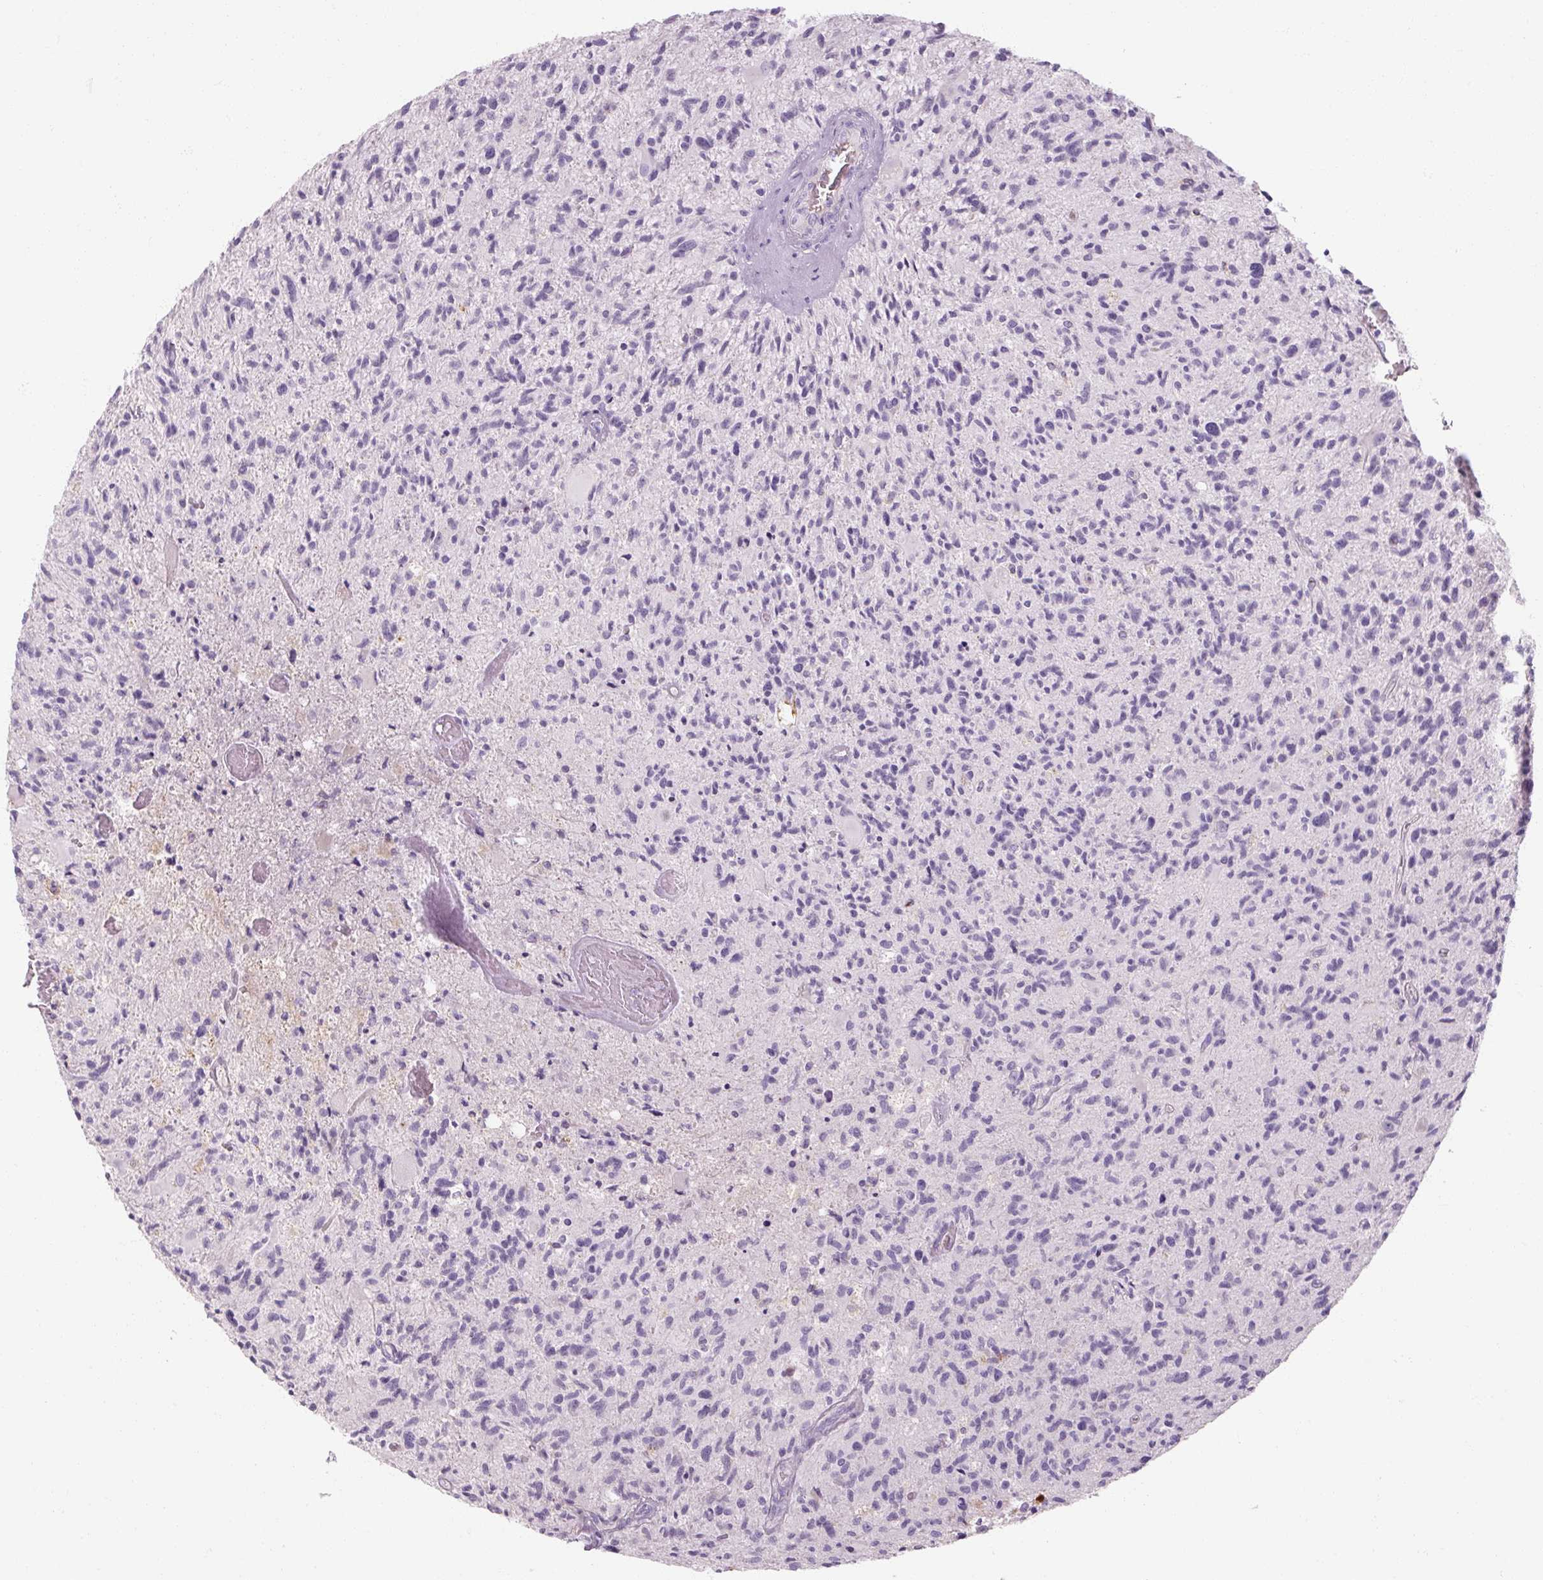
{"staining": {"intensity": "negative", "quantity": "none", "location": "none"}, "tissue": "glioma", "cell_type": "Tumor cells", "image_type": "cancer", "snomed": [{"axis": "morphology", "description": "Glioma, malignant, High grade"}, {"axis": "topography", "description": "Brain"}], "caption": "Tumor cells are negative for brown protein staining in malignant glioma (high-grade).", "gene": "NFE2L3", "patient": {"sex": "female", "age": 70}}